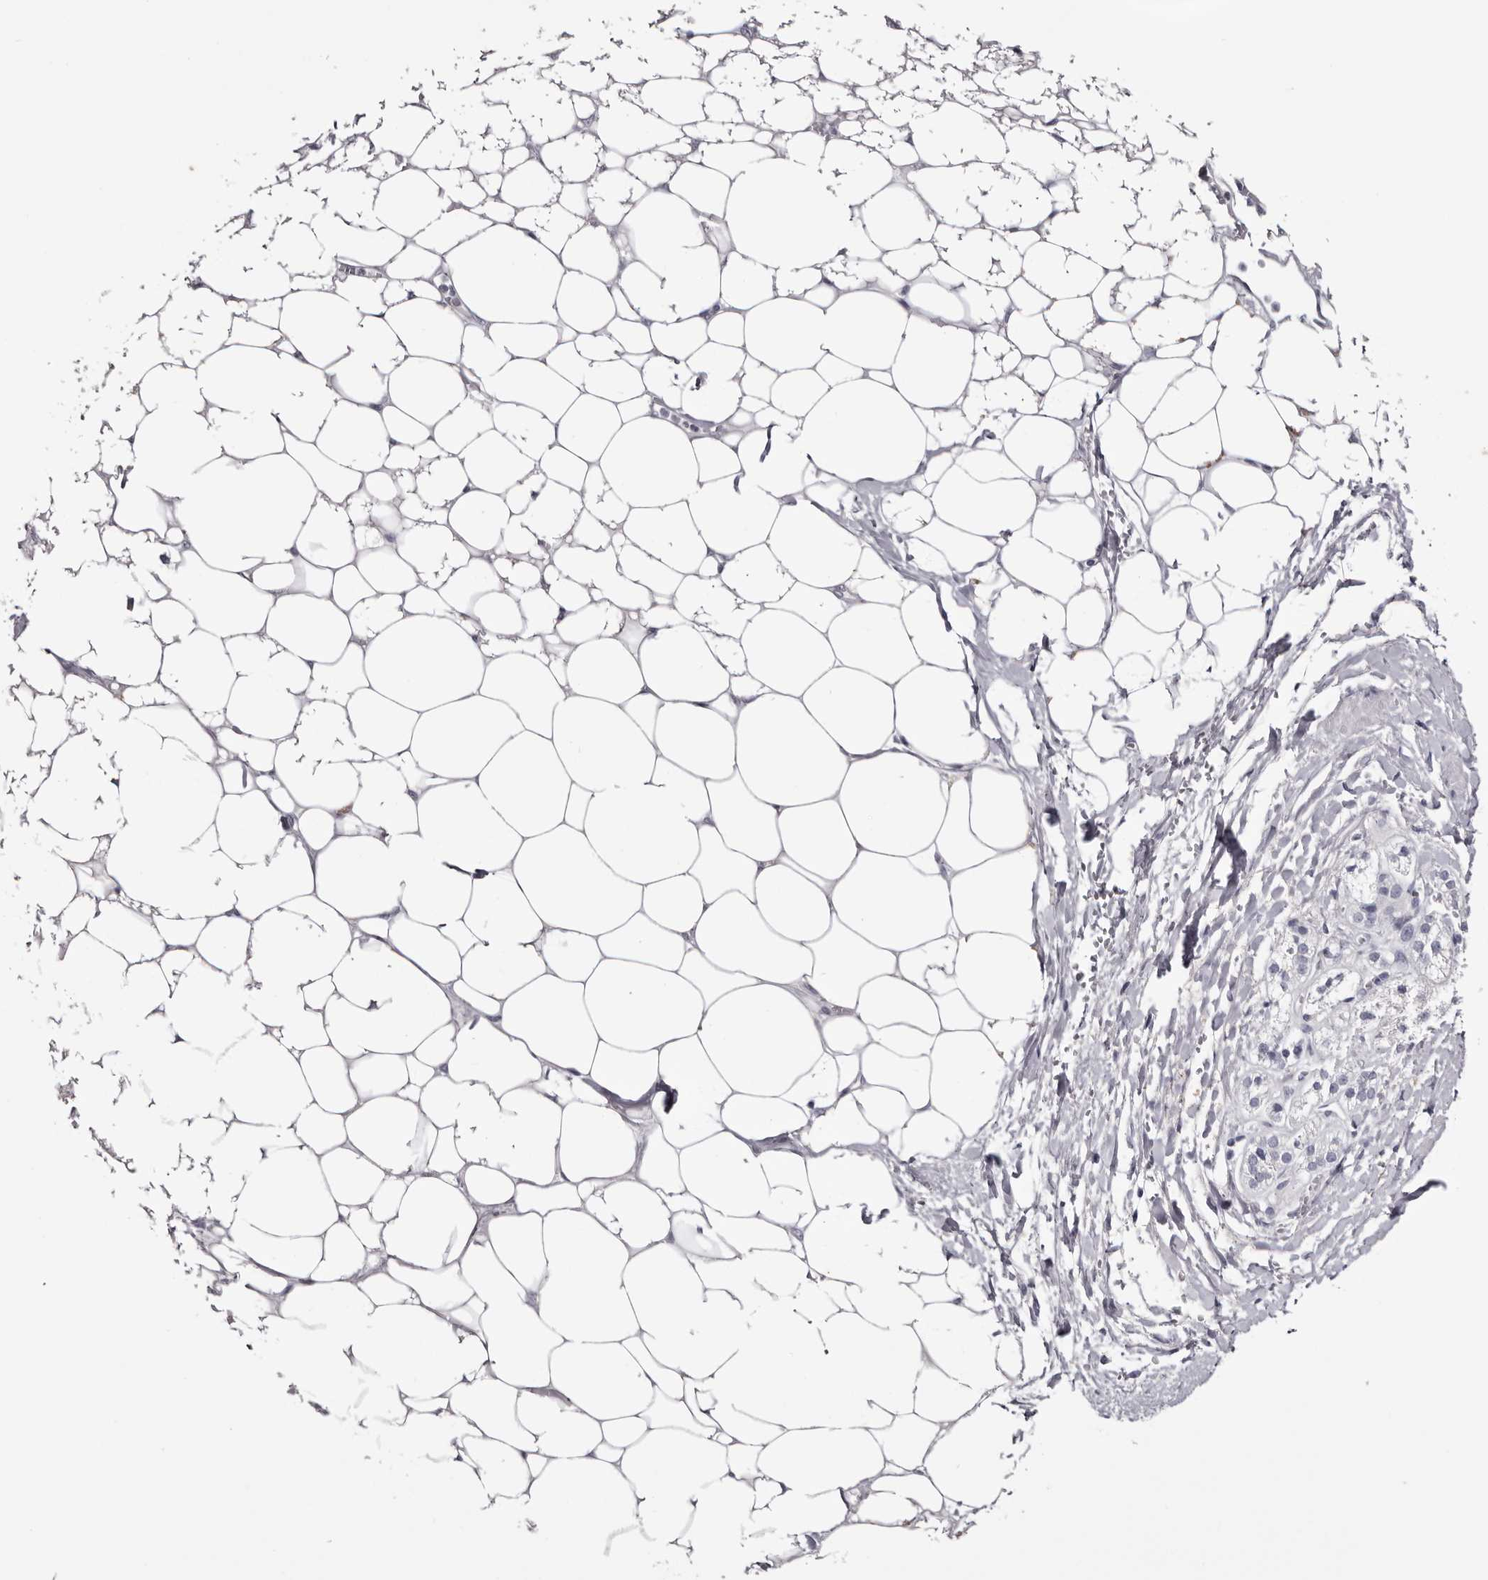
{"staining": {"intensity": "negative", "quantity": "none", "location": "none"}, "tissue": "adrenal gland", "cell_type": "Glandular cells", "image_type": "normal", "snomed": [{"axis": "morphology", "description": "Normal tissue, NOS"}, {"axis": "topography", "description": "Adrenal gland"}], "caption": "High magnification brightfield microscopy of unremarkable adrenal gland stained with DAB (brown) and counterstained with hematoxylin (blue): glandular cells show no significant staining.", "gene": "CA6", "patient": {"sex": "male", "age": 56}}